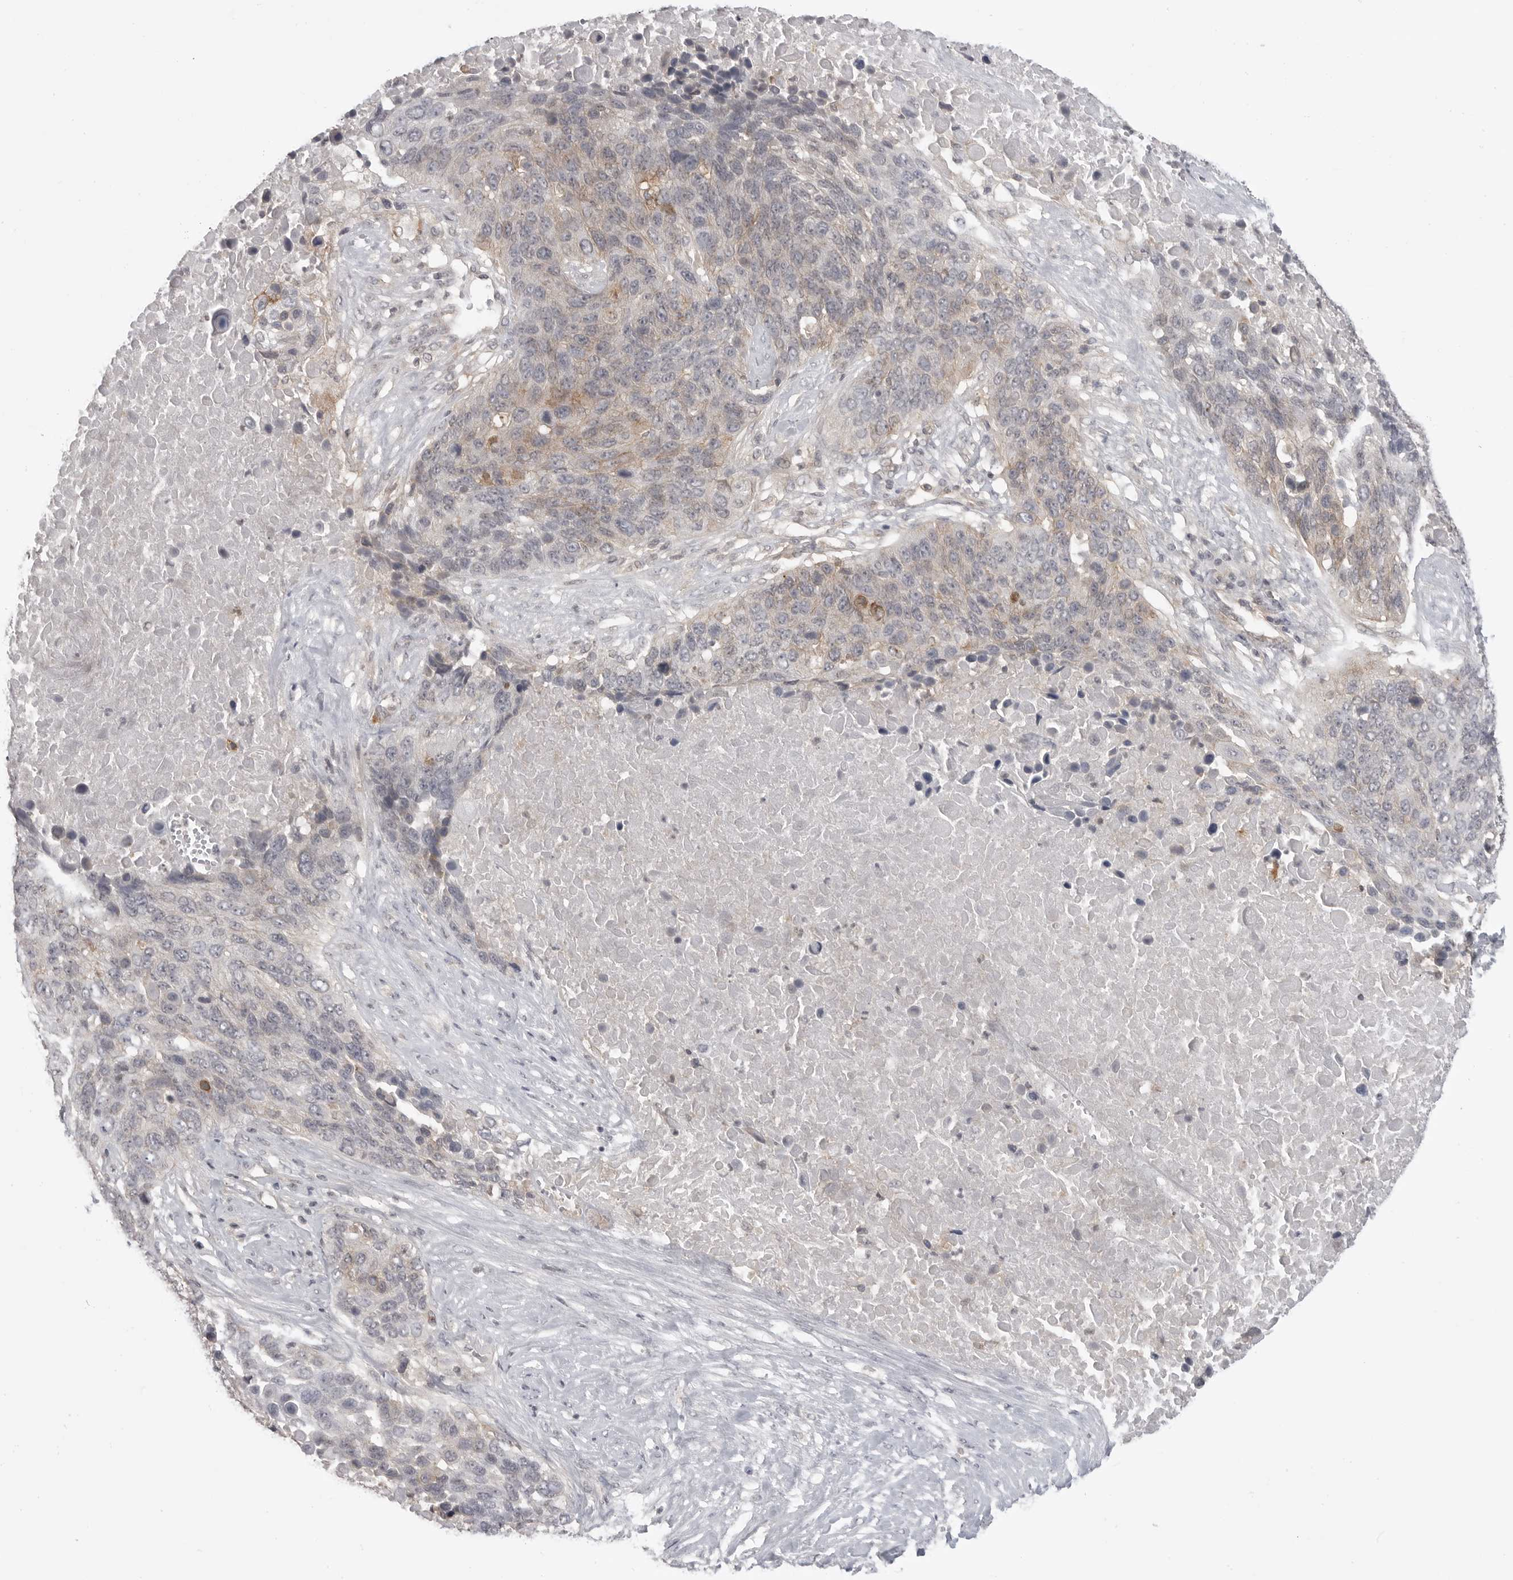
{"staining": {"intensity": "moderate", "quantity": "<25%", "location": "cytoplasmic/membranous"}, "tissue": "lung cancer", "cell_type": "Tumor cells", "image_type": "cancer", "snomed": [{"axis": "morphology", "description": "Squamous cell carcinoma, NOS"}, {"axis": "topography", "description": "Lung"}], "caption": "Immunohistochemistry photomicrograph of neoplastic tissue: squamous cell carcinoma (lung) stained using immunohistochemistry exhibits low levels of moderate protein expression localized specifically in the cytoplasmic/membranous of tumor cells, appearing as a cytoplasmic/membranous brown color.", "gene": "IFNGR1", "patient": {"sex": "male", "age": 66}}